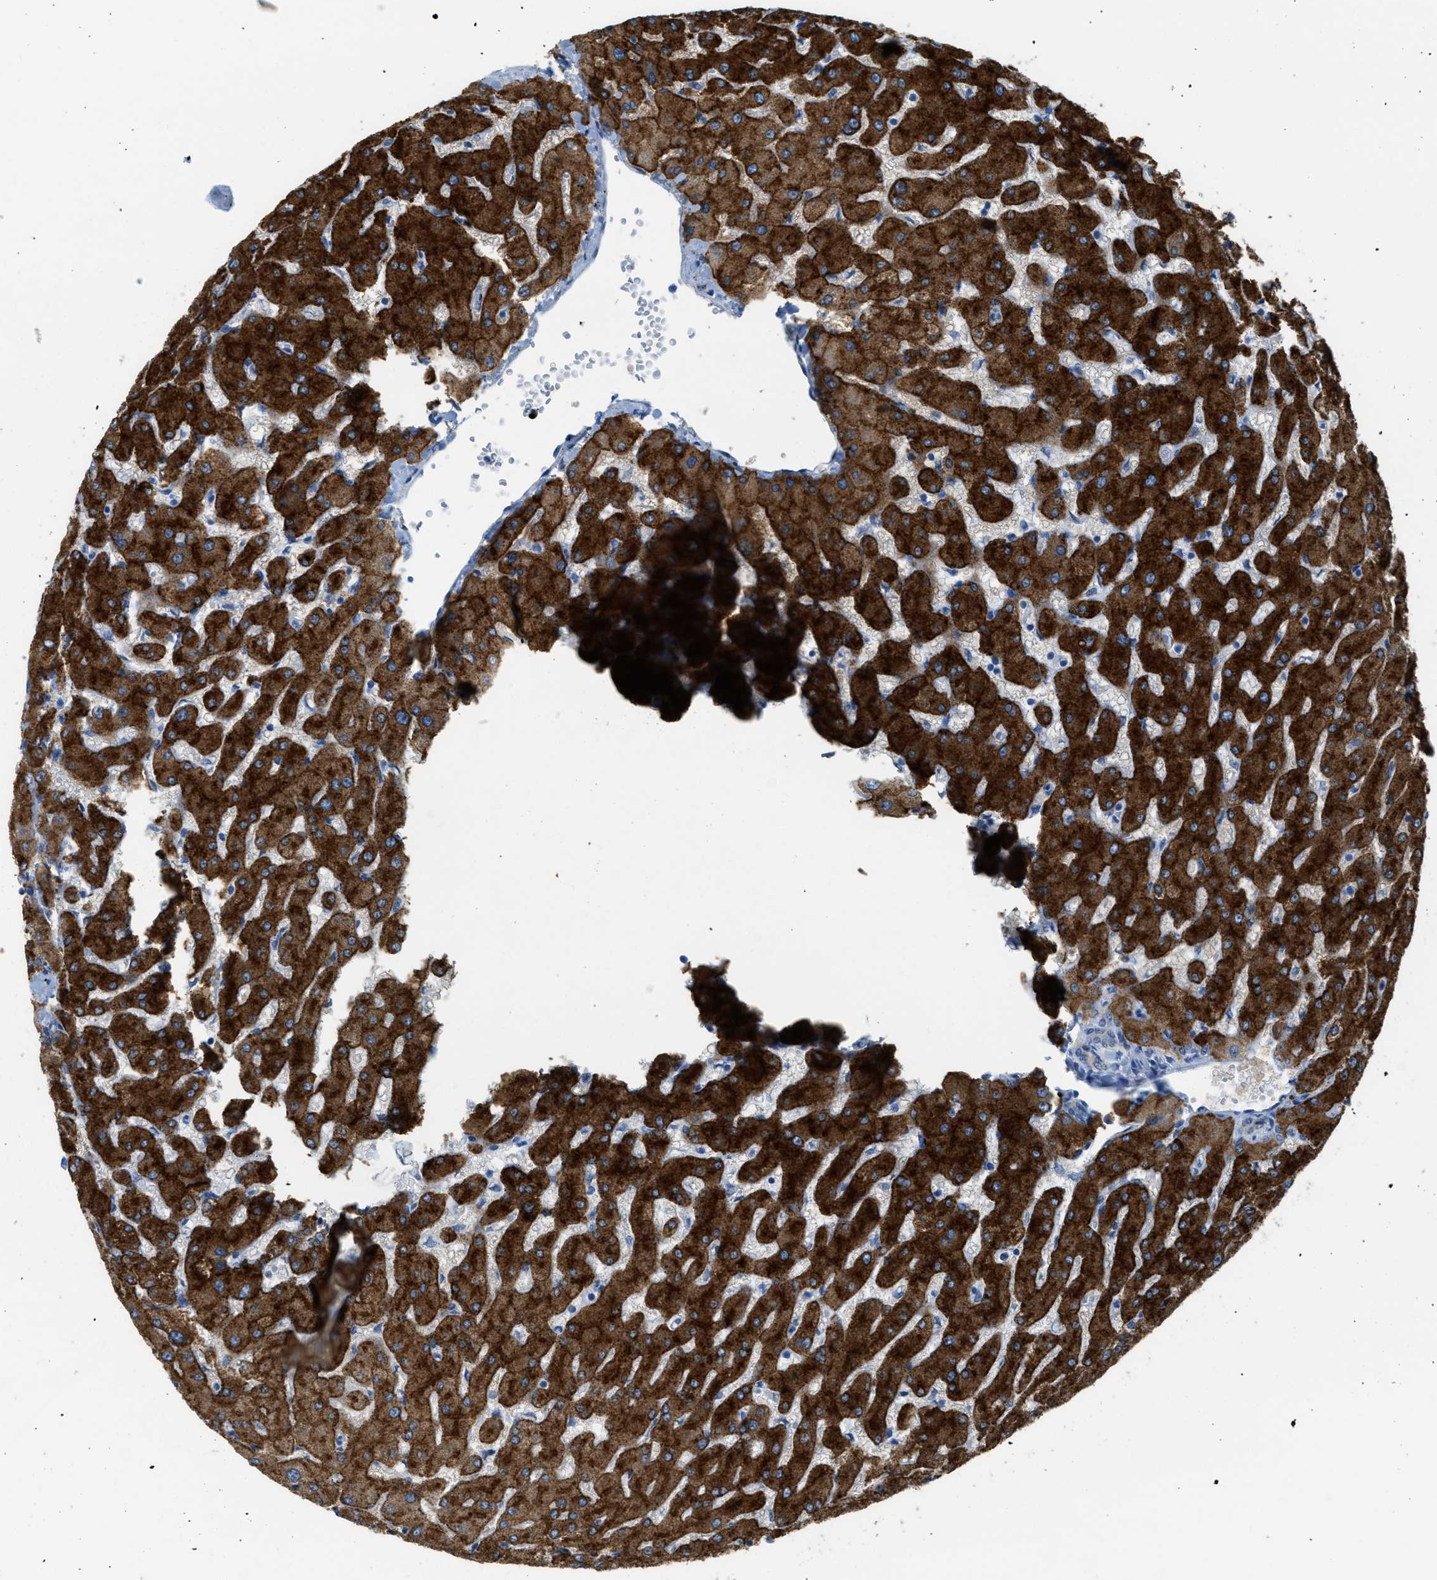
{"staining": {"intensity": "negative", "quantity": "none", "location": "none"}, "tissue": "liver", "cell_type": "Cholangiocytes", "image_type": "normal", "snomed": [{"axis": "morphology", "description": "Normal tissue, NOS"}, {"axis": "topography", "description": "Liver"}], "caption": "Immunohistochemistry image of normal liver stained for a protein (brown), which shows no staining in cholangiocytes. (DAB (3,3'-diaminobenzidine) IHC visualized using brightfield microscopy, high magnification).", "gene": "ASGR1", "patient": {"sex": "female", "age": 63}}